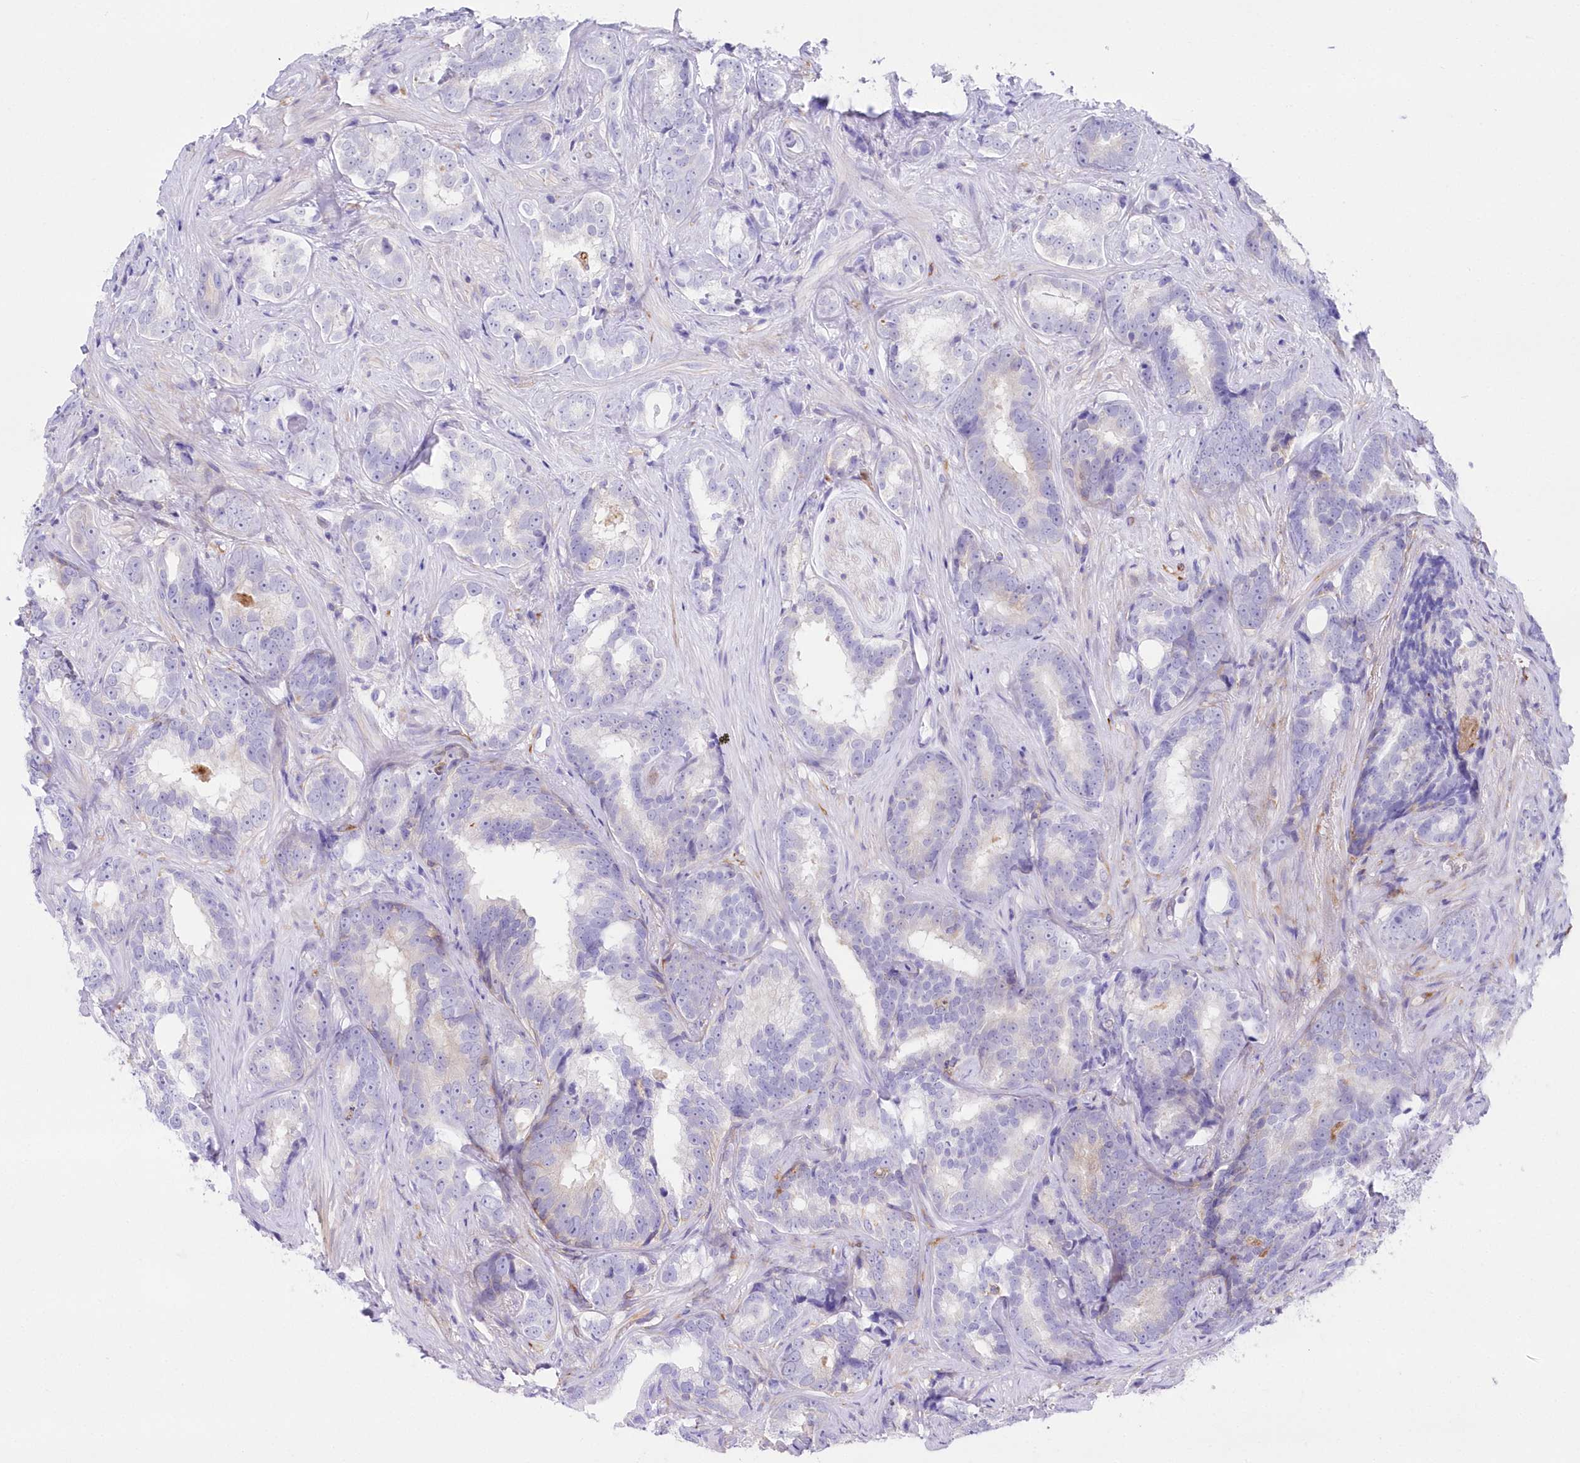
{"staining": {"intensity": "negative", "quantity": "none", "location": "none"}, "tissue": "prostate cancer", "cell_type": "Tumor cells", "image_type": "cancer", "snomed": [{"axis": "morphology", "description": "Adenocarcinoma, High grade"}, {"axis": "topography", "description": "Prostate"}], "caption": "There is no significant expression in tumor cells of high-grade adenocarcinoma (prostate).", "gene": "DNAJC19", "patient": {"sex": "male", "age": 66}}